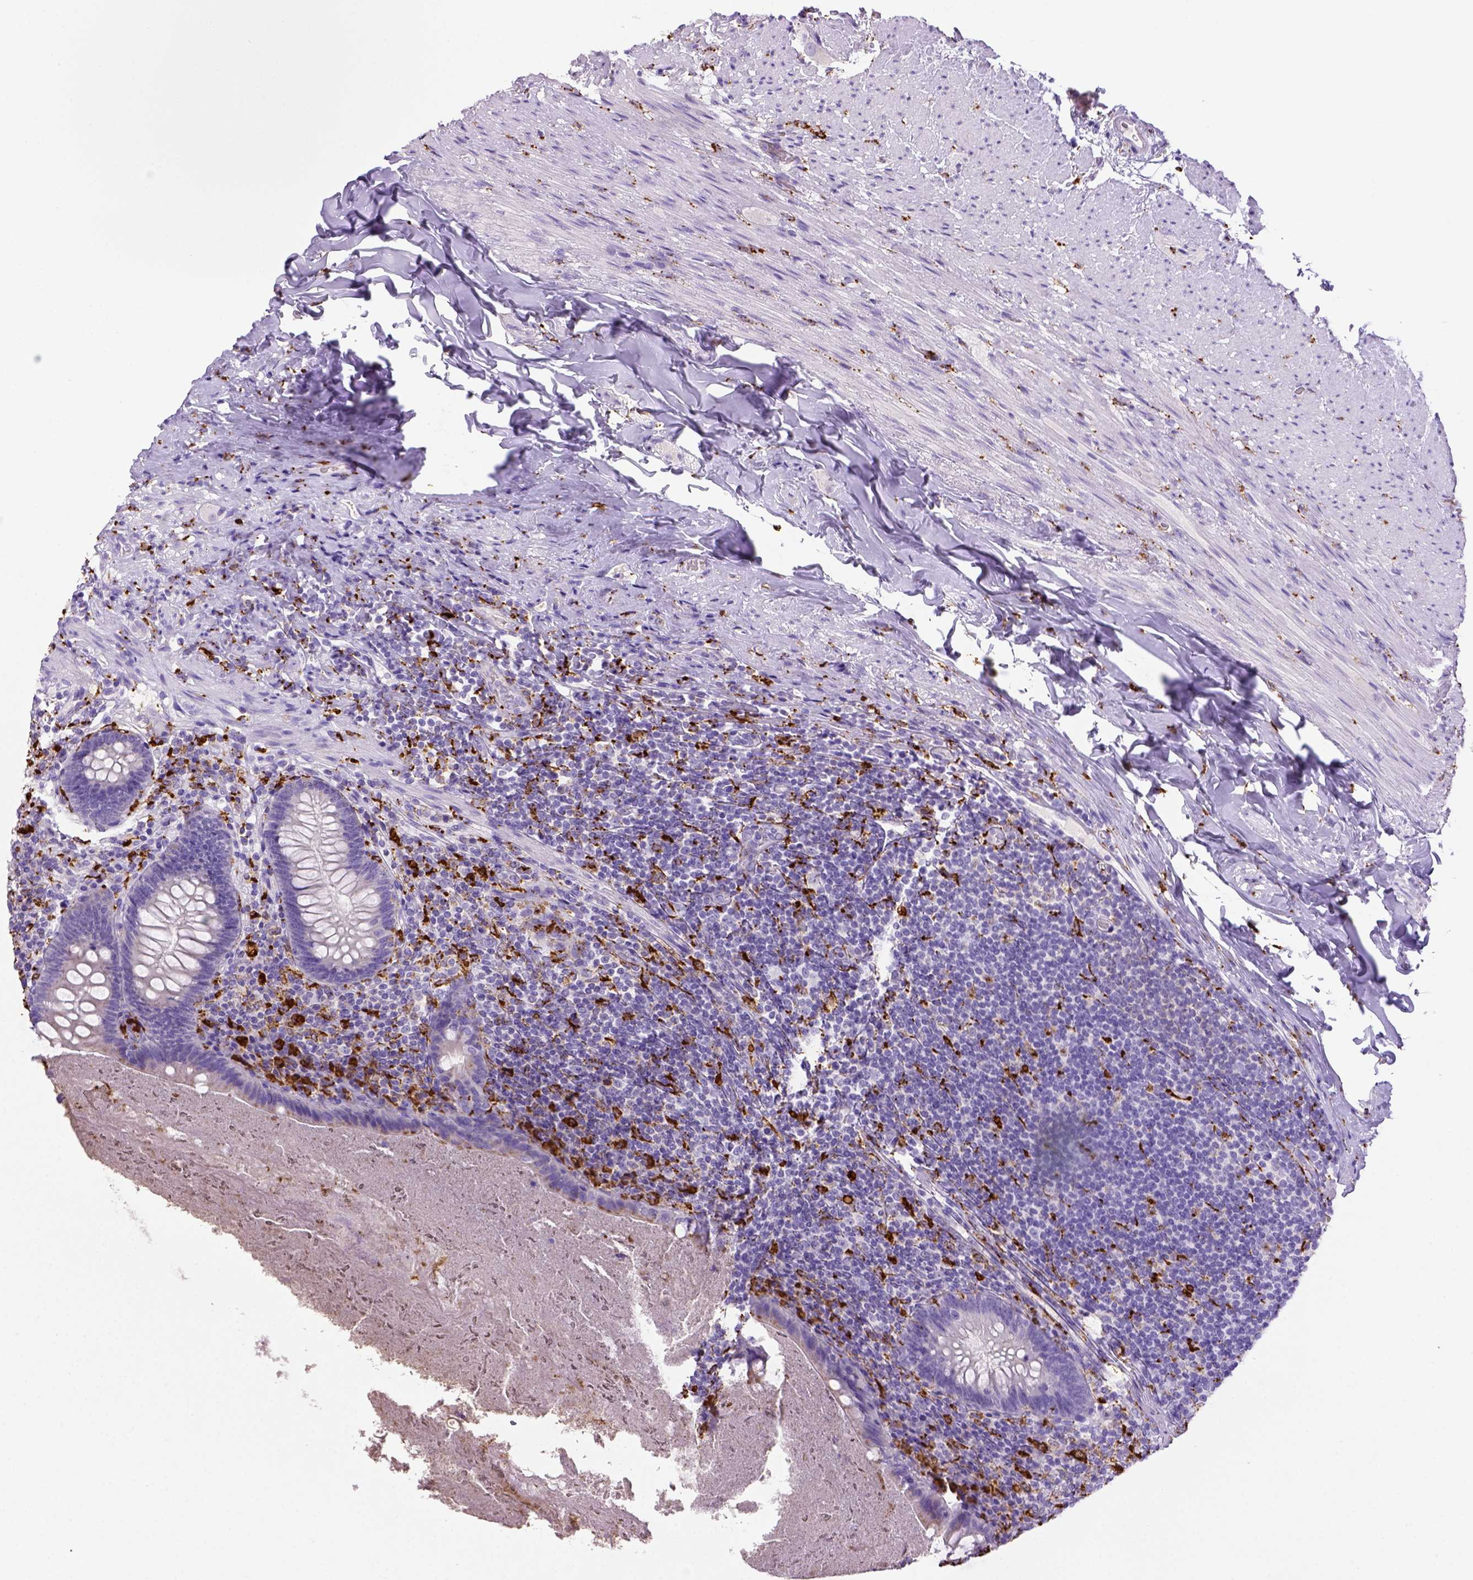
{"staining": {"intensity": "negative", "quantity": "none", "location": "none"}, "tissue": "appendix", "cell_type": "Glandular cells", "image_type": "normal", "snomed": [{"axis": "morphology", "description": "Normal tissue, NOS"}, {"axis": "topography", "description": "Appendix"}], "caption": "Immunohistochemistry of benign human appendix shows no positivity in glandular cells.", "gene": "CD68", "patient": {"sex": "male", "age": 47}}